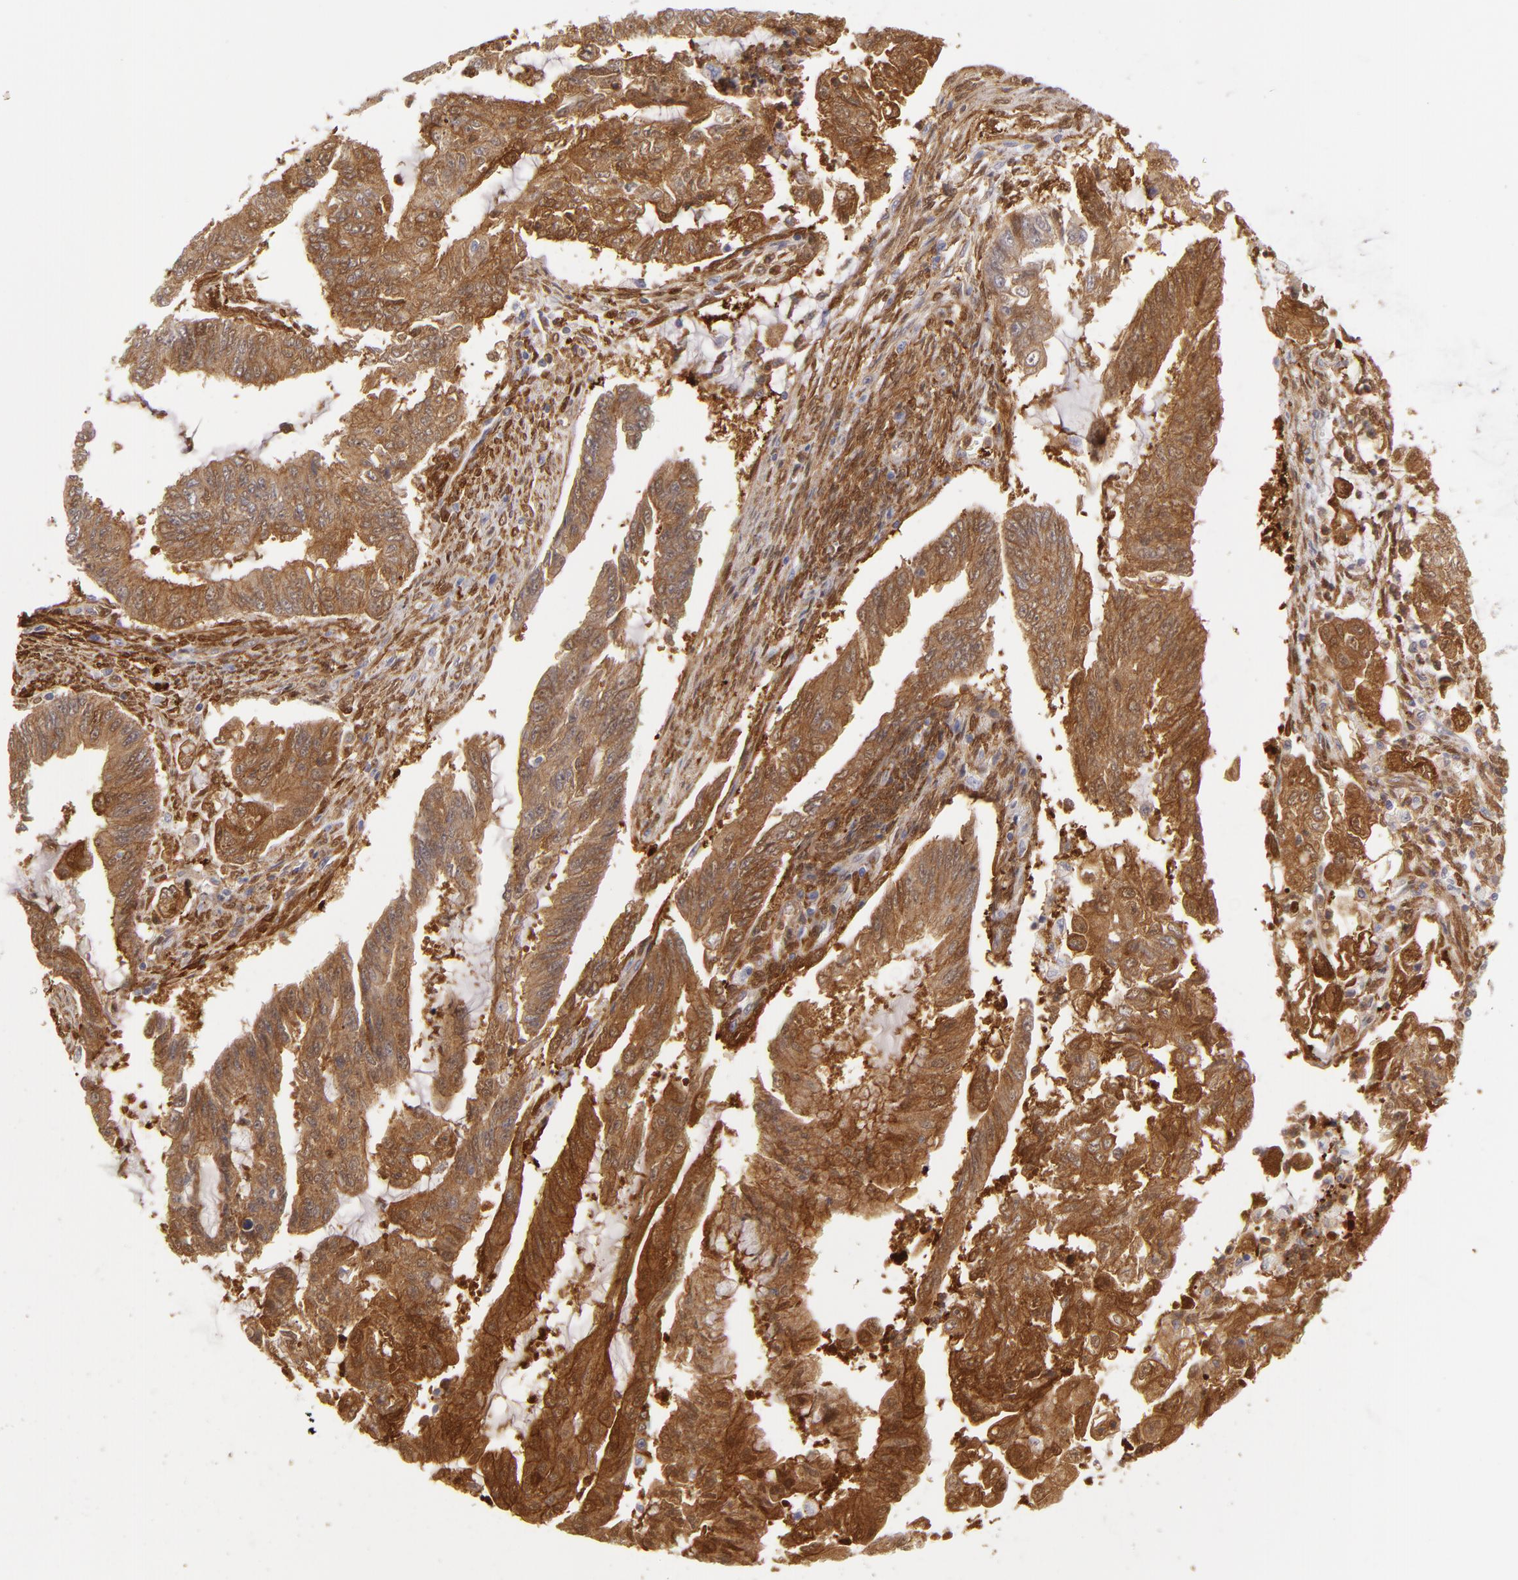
{"staining": {"intensity": "strong", "quantity": ">75%", "location": "cytoplasmic/membranous"}, "tissue": "endometrial cancer", "cell_type": "Tumor cells", "image_type": "cancer", "snomed": [{"axis": "morphology", "description": "Adenocarcinoma, NOS"}, {"axis": "topography", "description": "Endometrium"}], "caption": "The micrograph exhibits immunohistochemical staining of adenocarcinoma (endometrial). There is strong cytoplasmic/membranous positivity is identified in approximately >75% of tumor cells.", "gene": "VCL", "patient": {"sex": "female", "age": 75}}